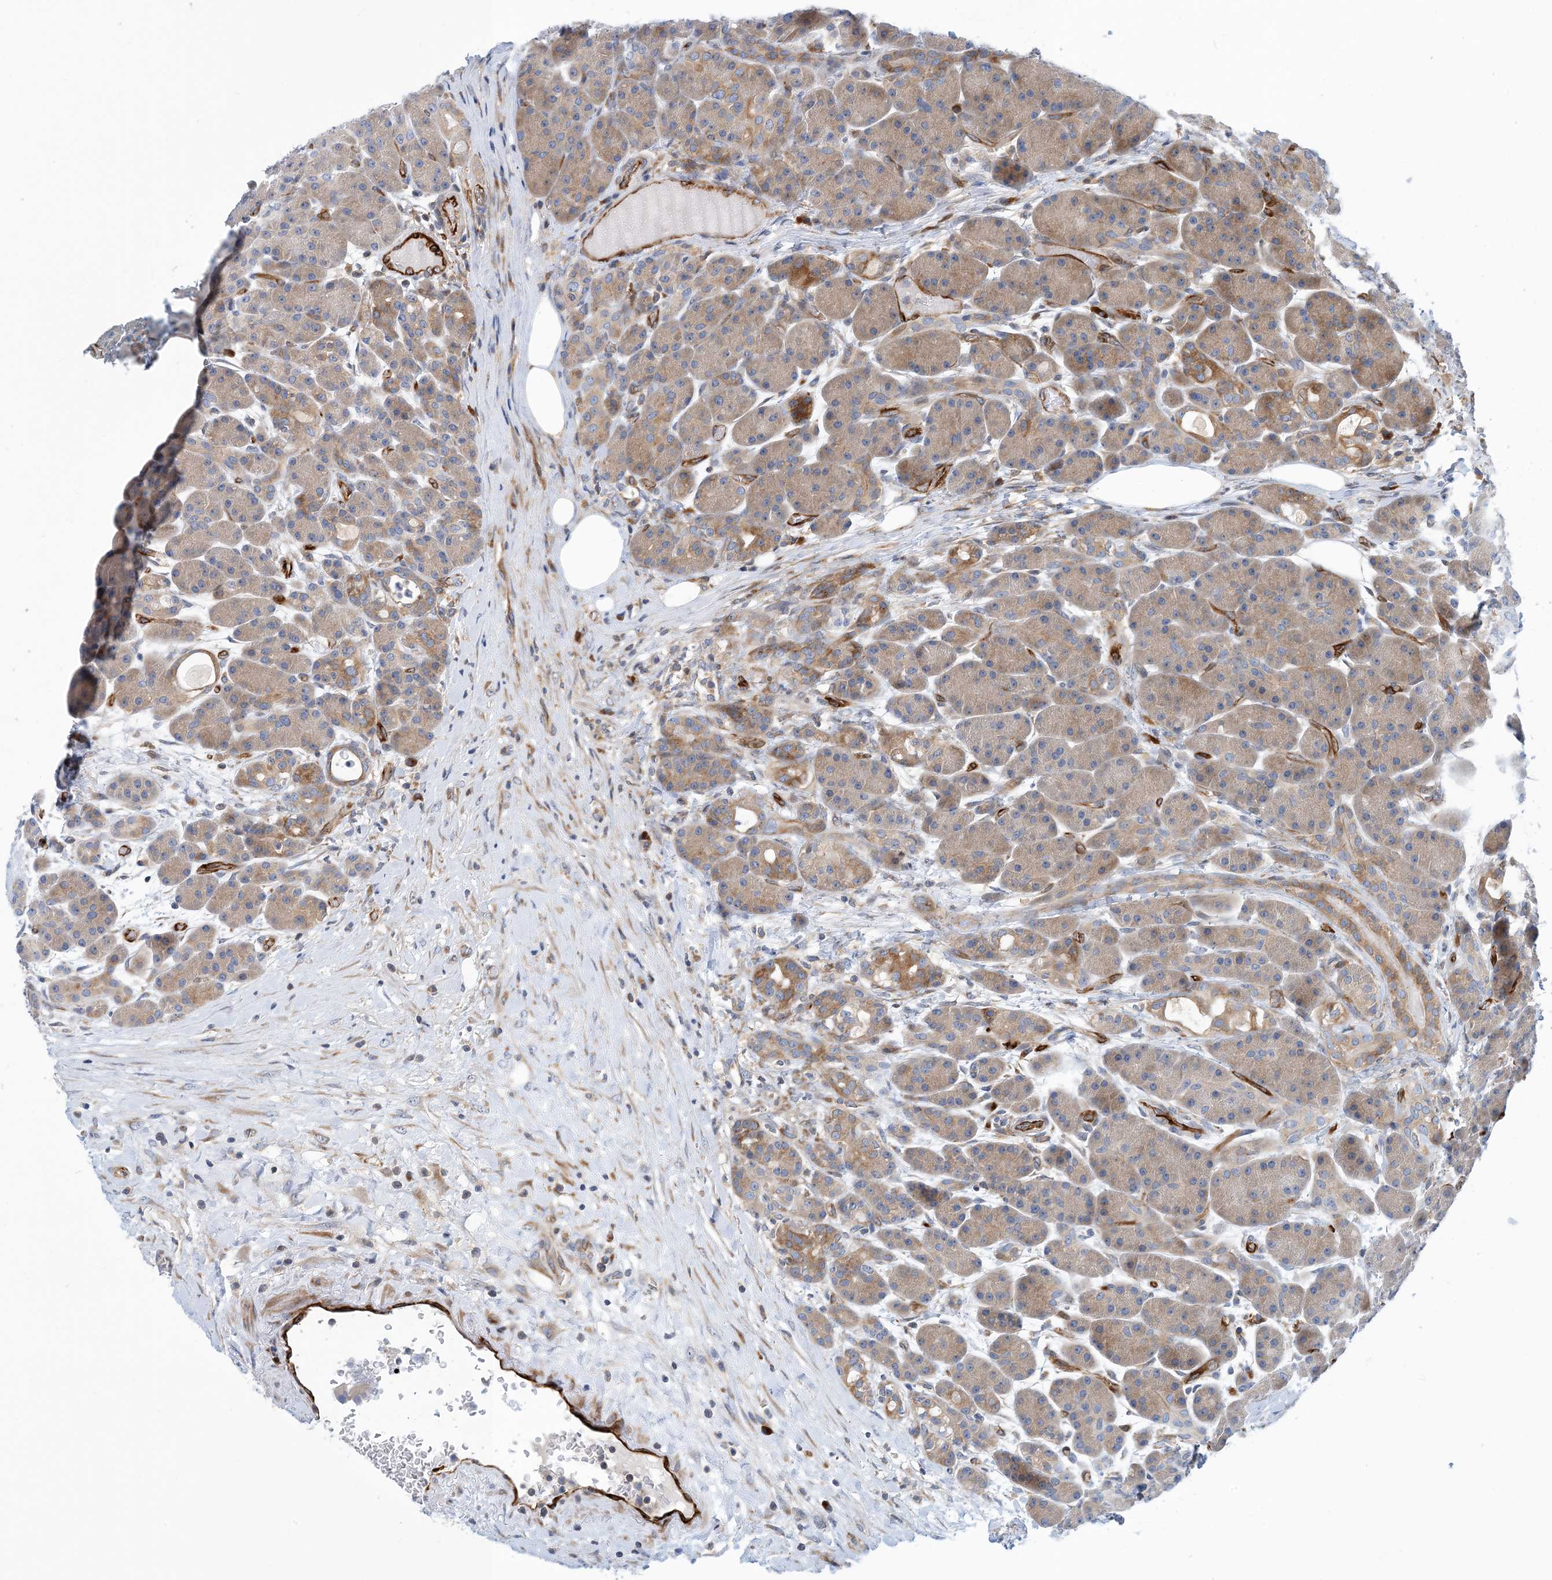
{"staining": {"intensity": "moderate", "quantity": ">75%", "location": "cytoplasmic/membranous"}, "tissue": "pancreas", "cell_type": "Exocrine glandular cells", "image_type": "normal", "snomed": [{"axis": "morphology", "description": "Normal tissue, NOS"}, {"axis": "topography", "description": "Pancreas"}], "caption": "Immunohistochemical staining of unremarkable pancreas shows medium levels of moderate cytoplasmic/membranous expression in about >75% of exocrine glandular cells.", "gene": "PCDHA2", "patient": {"sex": "male", "age": 63}}